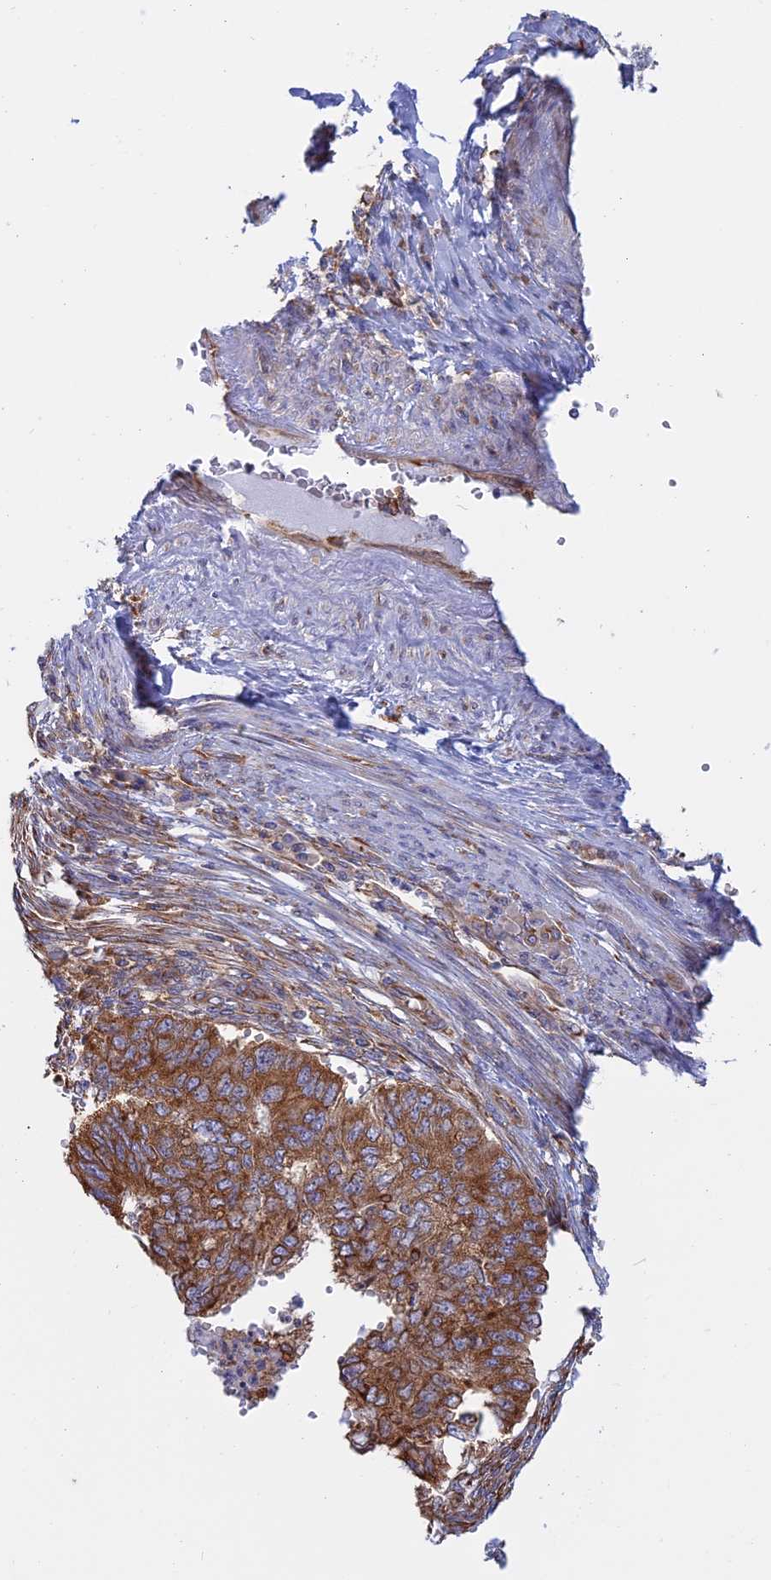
{"staining": {"intensity": "moderate", "quantity": ">75%", "location": "cytoplasmic/membranous"}, "tissue": "endometrial cancer", "cell_type": "Tumor cells", "image_type": "cancer", "snomed": [{"axis": "morphology", "description": "Adenocarcinoma, NOS"}, {"axis": "topography", "description": "Endometrium"}], "caption": "Immunohistochemistry (IHC) (DAB (3,3'-diaminobenzidine)) staining of adenocarcinoma (endometrial) displays moderate cytoplasmic/membranous protein staining in about >75% of tumor cells.", "gene": "GMIP", "patient": {"sex": "female", "age": 68}}